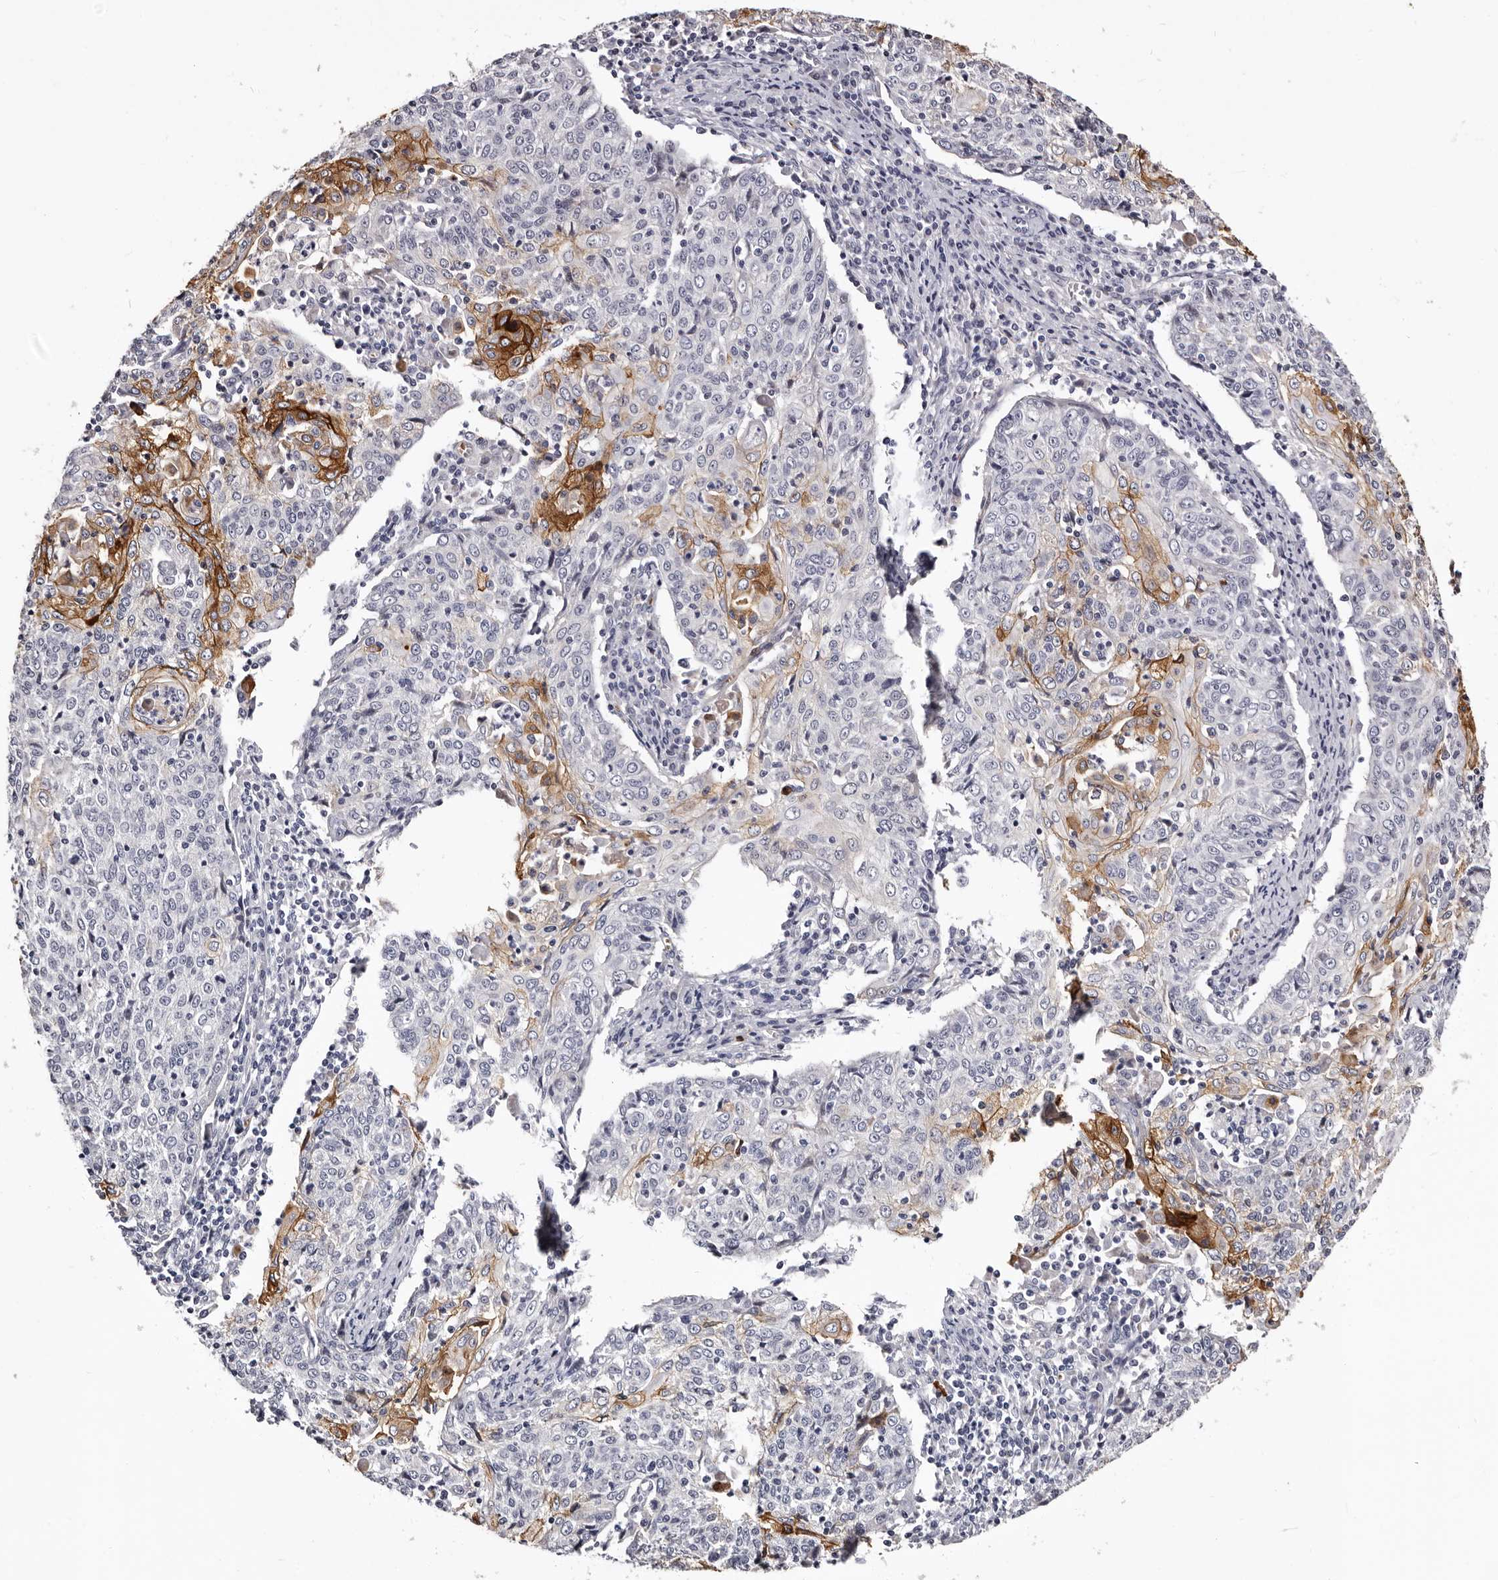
{"staining": {"intensity": "strong", "quantity": "<25%", "location": "cytoplasmic/membranous"}, "tissue": "cervical cancer", "cell_type": "Tumor cells", "image_type": "cancer", "snomed": [{"axis": "morphology", "description": "Squamous cell carcinoma, NOS"}, {"axis": "topography", "description": "Cervix"}], "caption": "Strong cytoplasmic/membranous expression is seen in about <25% of tumor cells in squamous cell carcinoma (cervical).", "gene": "BPGM", "patient": {"sex": "female", "age": 48}}